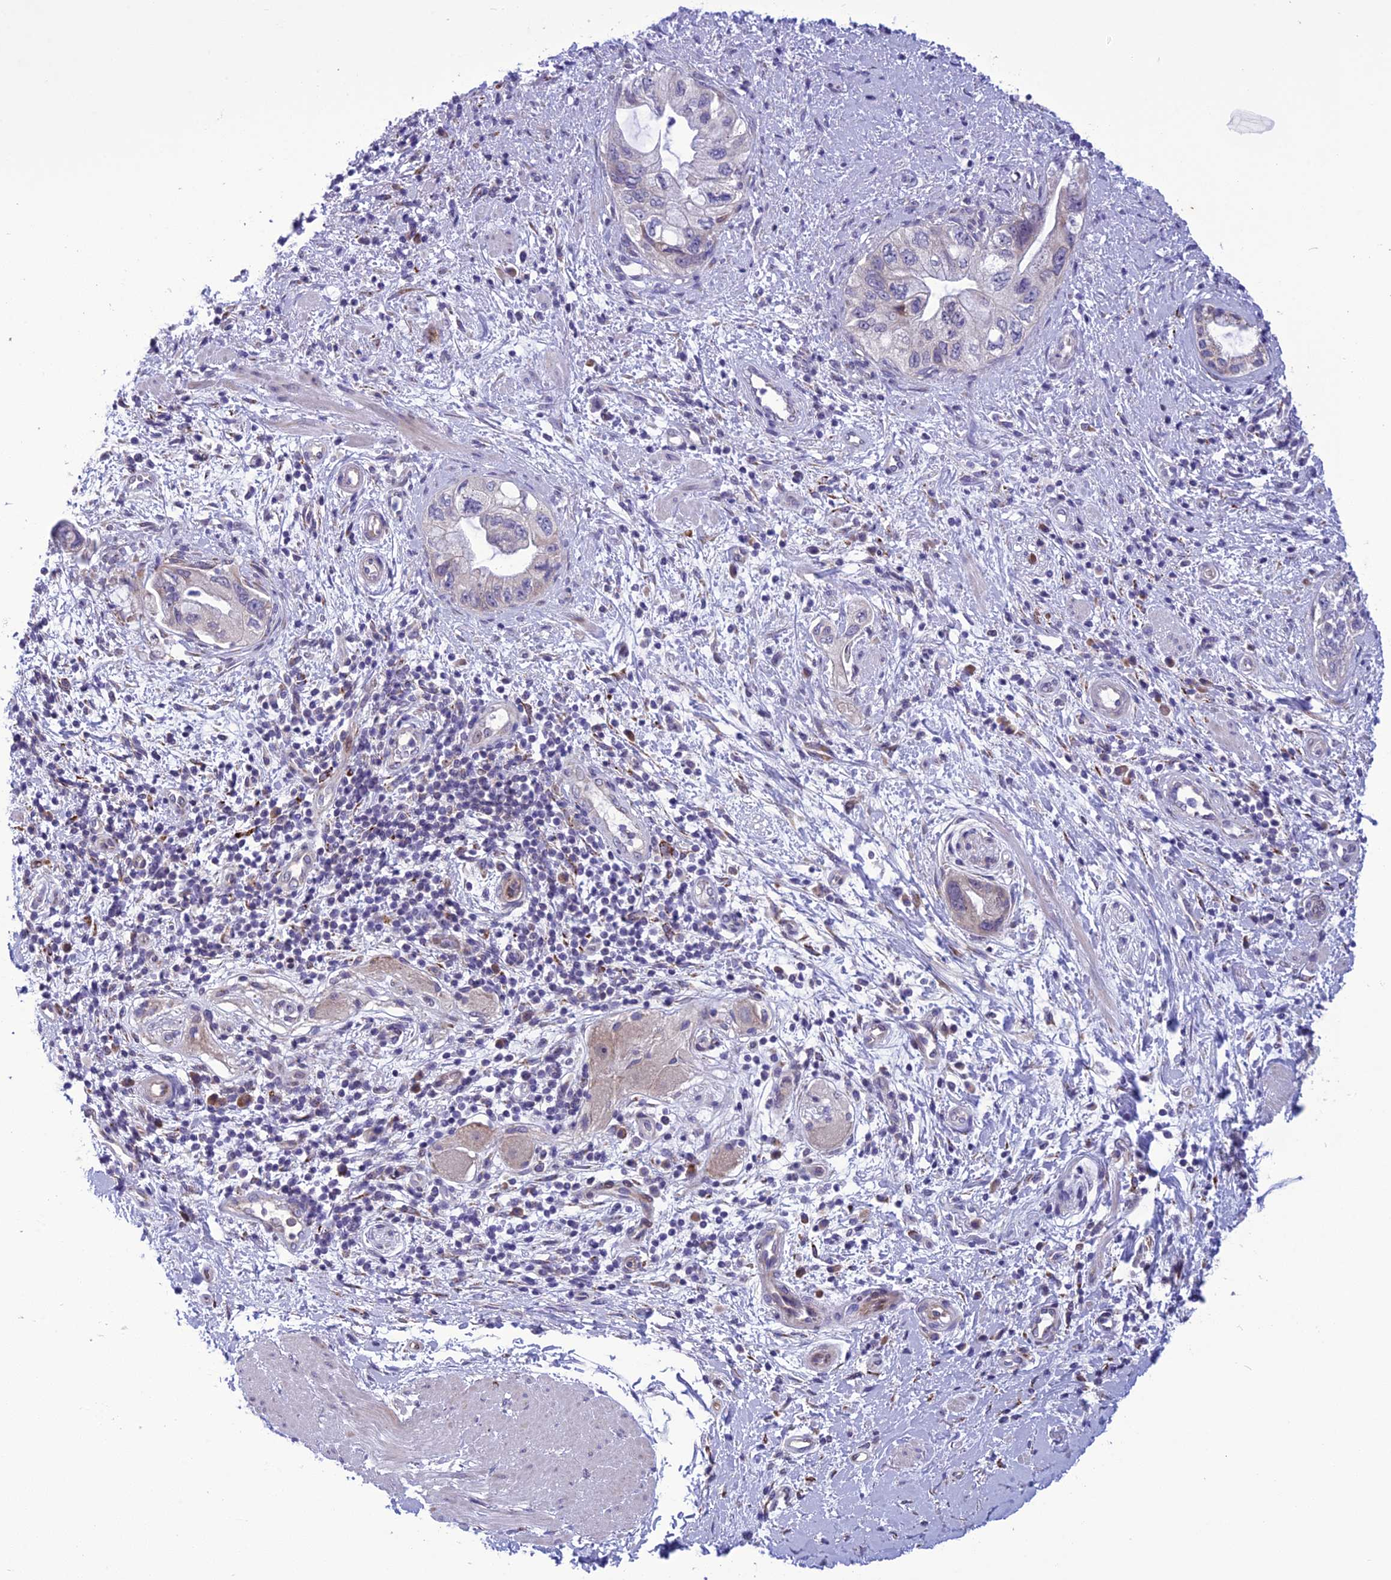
{"staining": {"intensity": "negative", "quantity": "none", "location": "none"}, "tissue": "pancreatic cancer", "cell_type": "Tumor cells", "image_type": "cancer", "snomed": [{"axis": "morphology", "description": "Adenocarcinoma, NOS"}, {"axis": "topography", "description": "Pancreas"}], "caption": "Protein analysis of pancreatic adenocarcinoma displays no significant staining in tumor cells.", "gene": "PSMF1", "patient": {"sex": "female", "age": 73}}